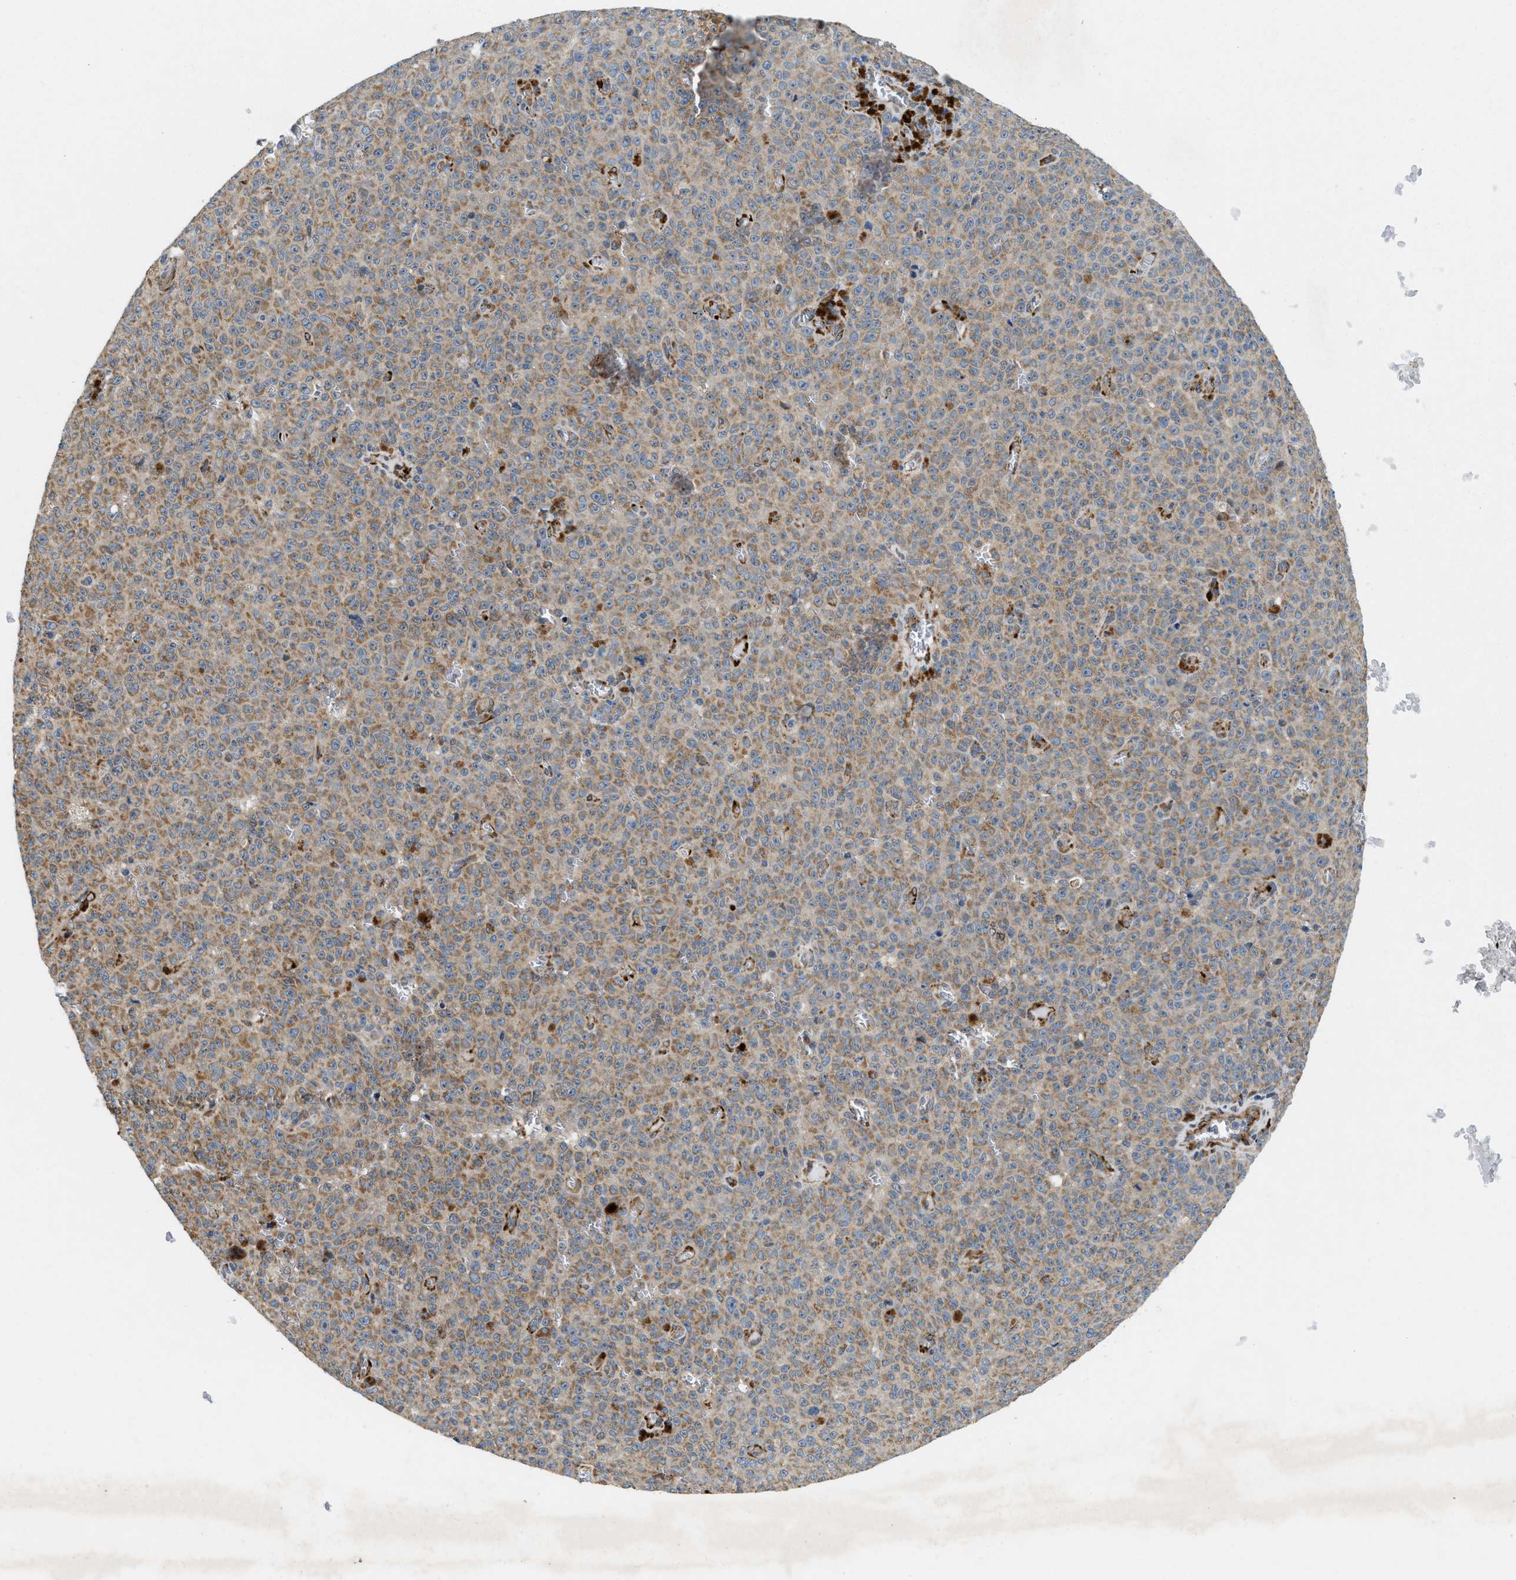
{"staining": {"intensity": "moderate", "quantity": ">75%", "location": "cytoplasmic/membranous"}, "tissue": "melanoma", "cell_type": "Tumor cells", "image_type": "cancer", "snomed": [{"axis": "morphology", "description": "Malignant melanoma, NOS"}, {"axis": "topography", "description": "Skin"}], "caption": "Protein expression analysis of malignant melanoma exhibits moderate cytoplasmic/membranous positivity in about >75% of tumor cells.", "gene": "ZNF599", "patient": {"sex": "female", "age": 82}}